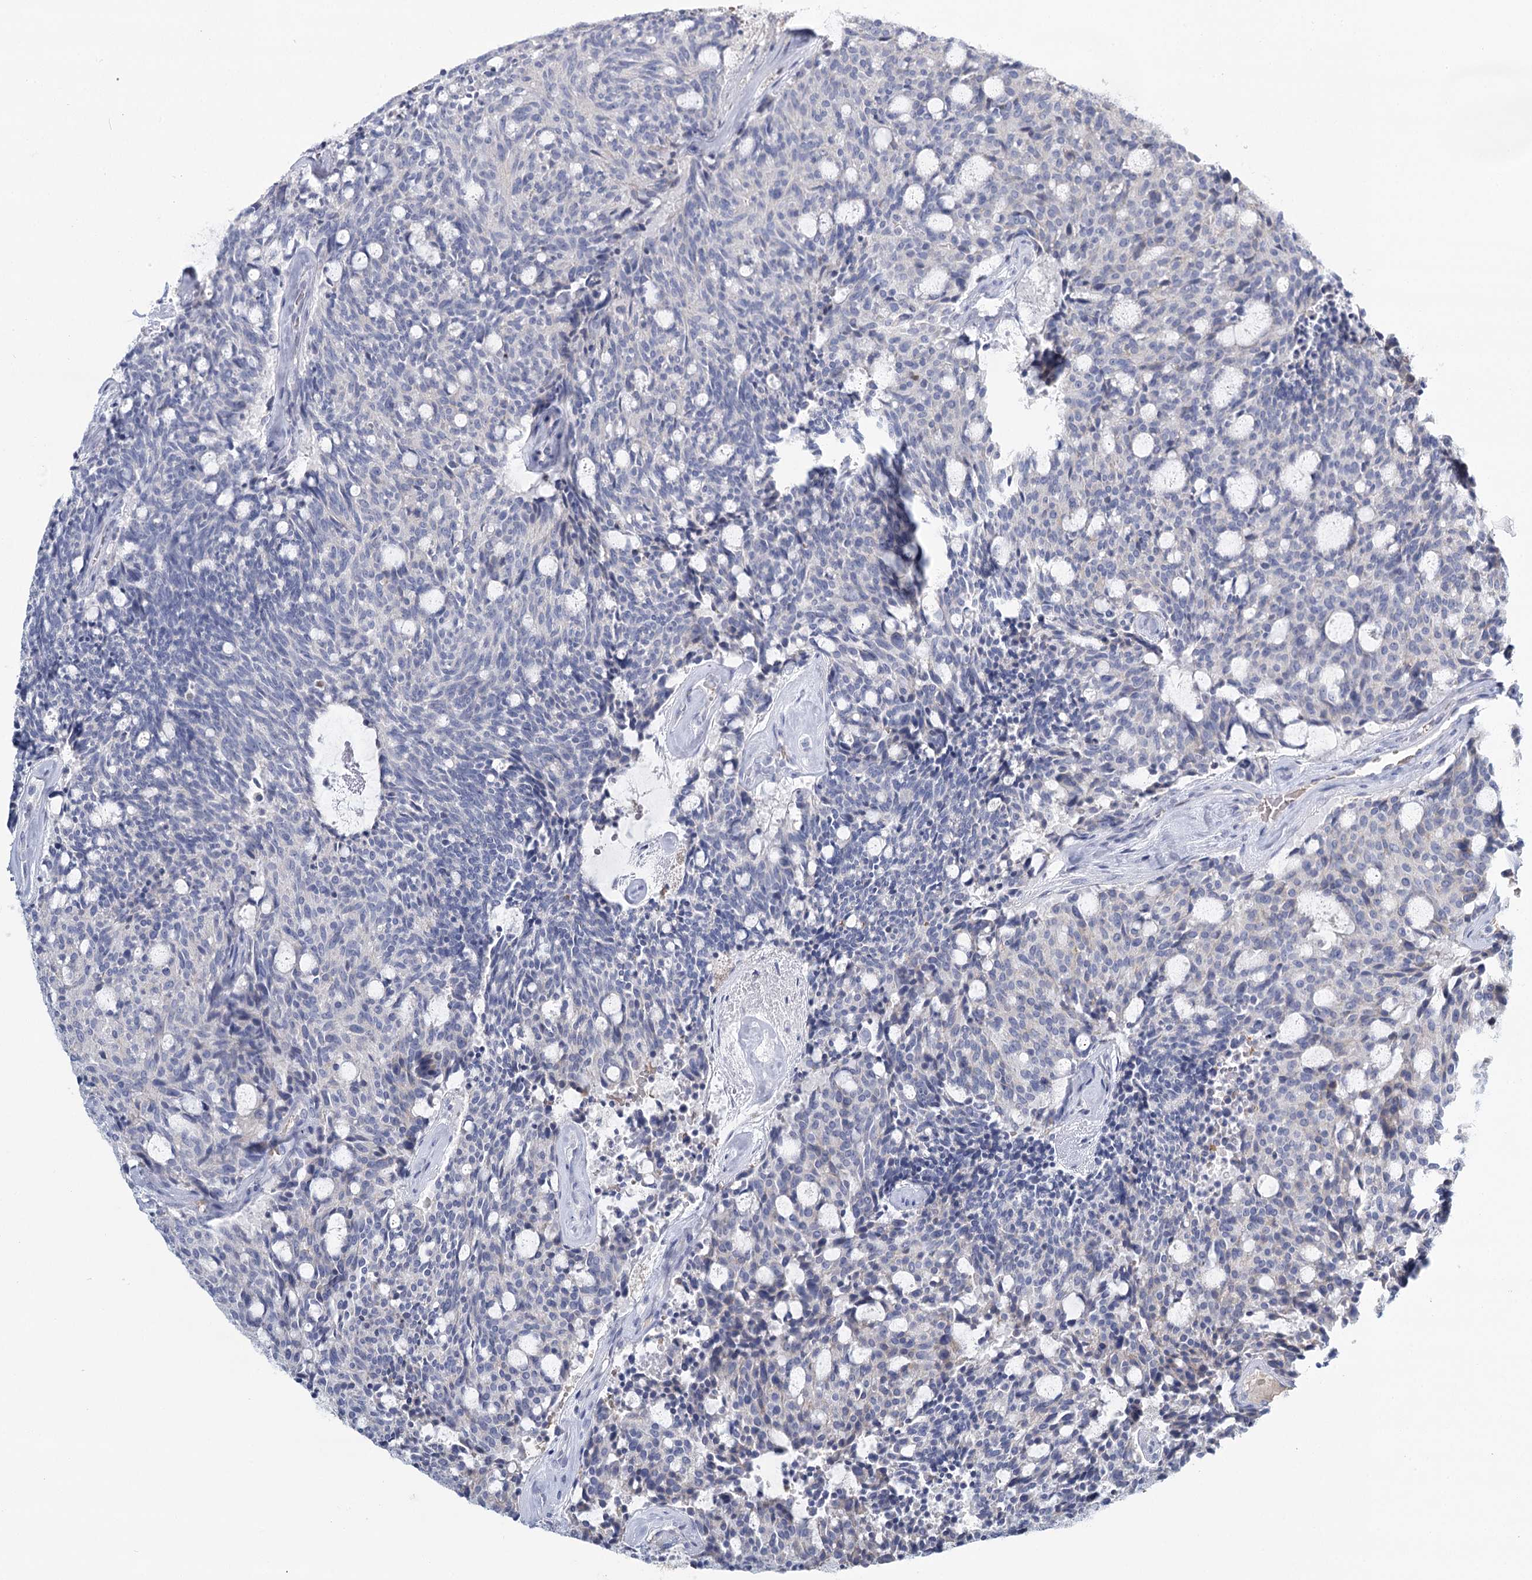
{"staining": {"intensity": "negative", "quantity": "none", "location": "none"}, "tissue": "carcinoid", "cell_type": "Tumor cells", "image_type": "cancer", "snomed": [{"axis": "morphology", "description": "Carcinoid, malignant, NOS"}, {"axis": "topography", "description": "Pancreas"}], "caption": "This image is of malignant carcinoid stained with IHC to label a protein in brown with the nuclei are counter-stained blue. There is no staining in tumor cells.", "gene": "IGSF3", "patient": {"sex": "female", "age": 54}}